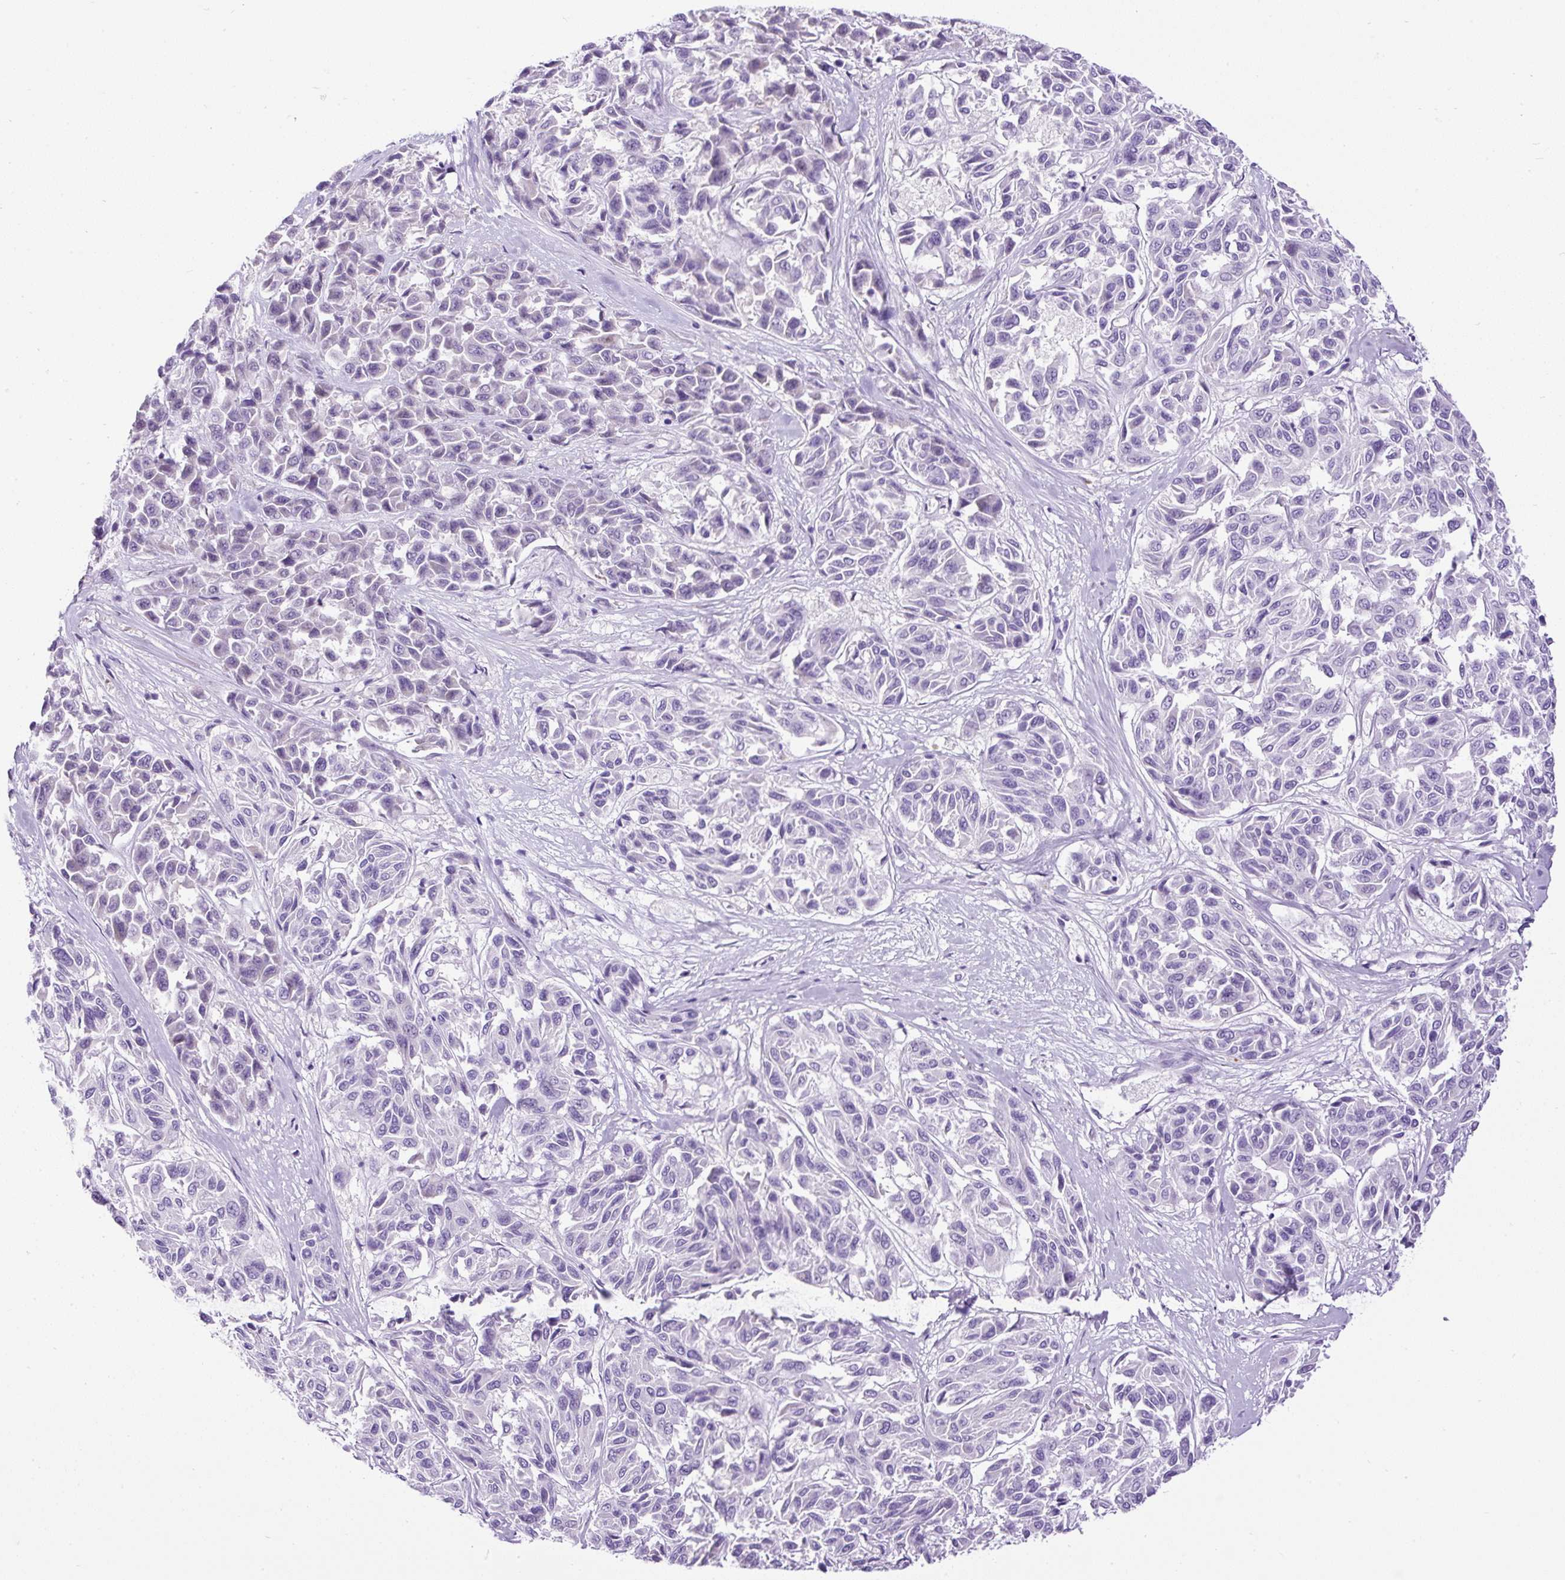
{"staining": {"intensity": "negative", "quantity": "none", "location": "none"}, "tissue": "melanoma", "cell_type": "Tumor cells", "image_type": "cancer", "snomed": [{"axis": "morphology", "description": "Malignant melanoma, NOS"}, {"axis": "topography", "description": "Skin"}], "caption": "Immunohistochemistry image of neoplastic tissue: human malignant melanoma stained with DAB displays no significant protein positivity in tumor cells.", "gene": "PDIA2", "patient": {"sex": "female", "age": 66}}